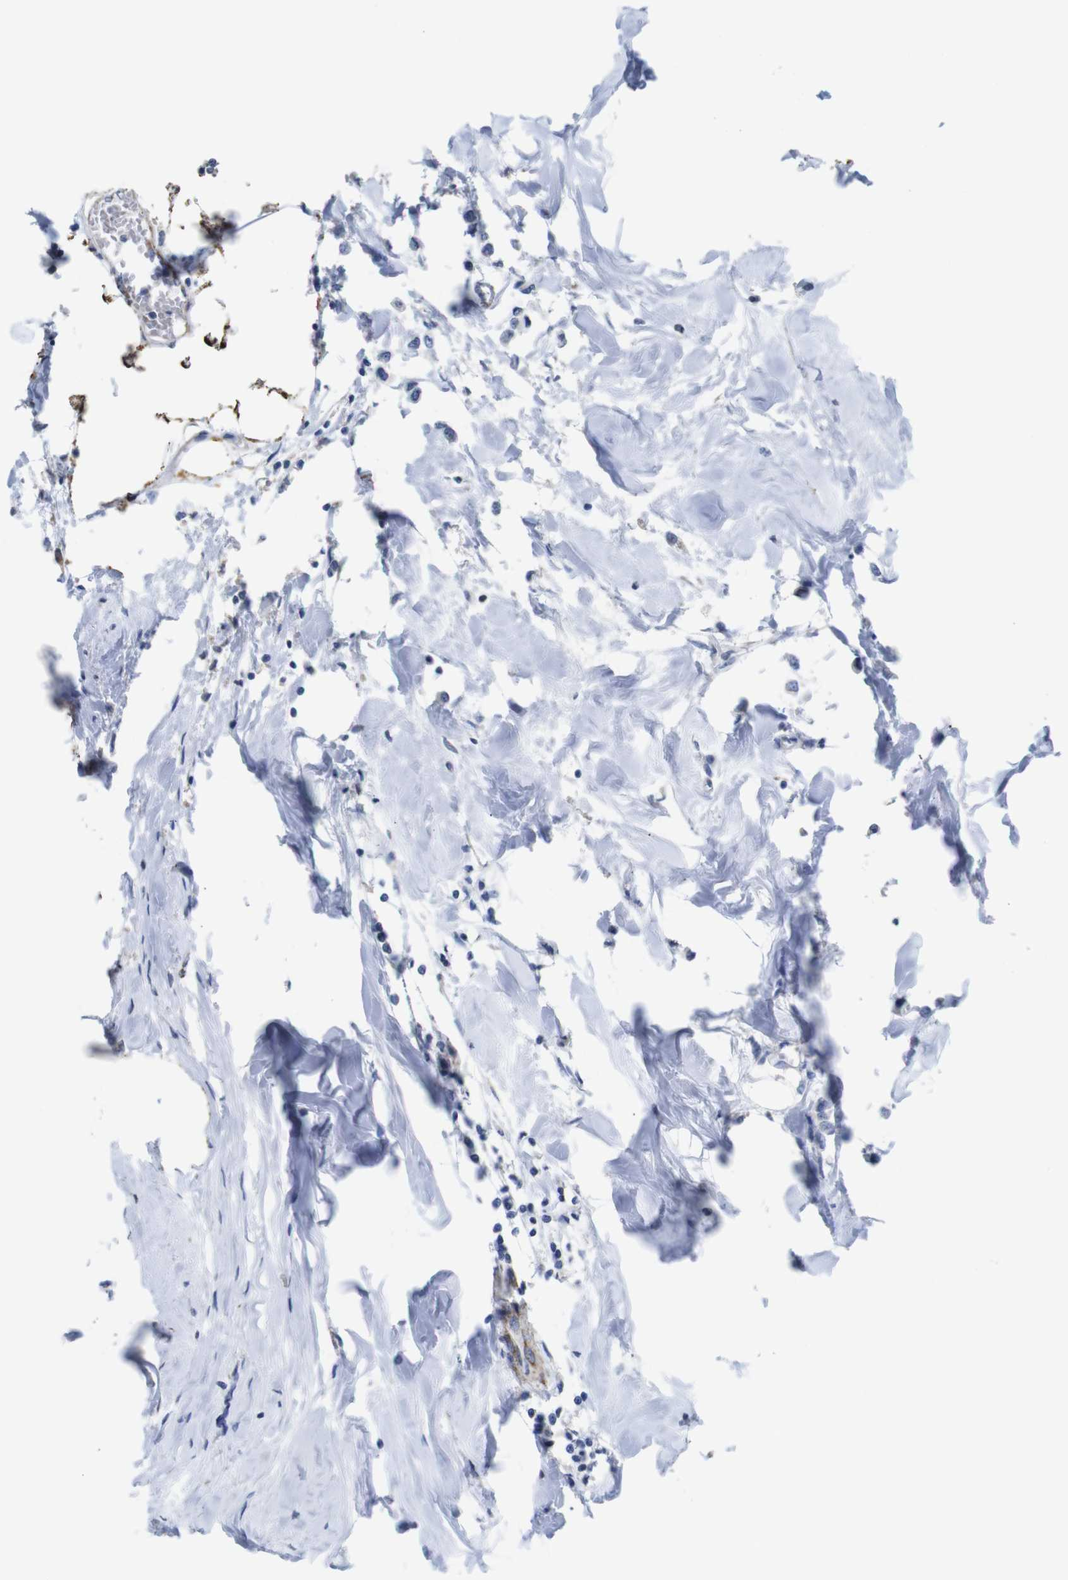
{"staining": {"intensity": "negative", "quantity": "none", "location": "none"}, "tissue": "breast cancer", "cell_type": "Tumor cells", "image_type": "cancer", "snomed": [{"axis": "morphology", "description": "Lobular carcinoma"}, {"axis": "topography", "description": "Breast"}], "caption": "Photomicrograph shows no protein positivity in tumor cells of breast lobular carcinoma tissue. (DAB immunohistochemistry, high magnification).", "gene": "MAOA", "patient": {"sex": "female", "age": 51}}